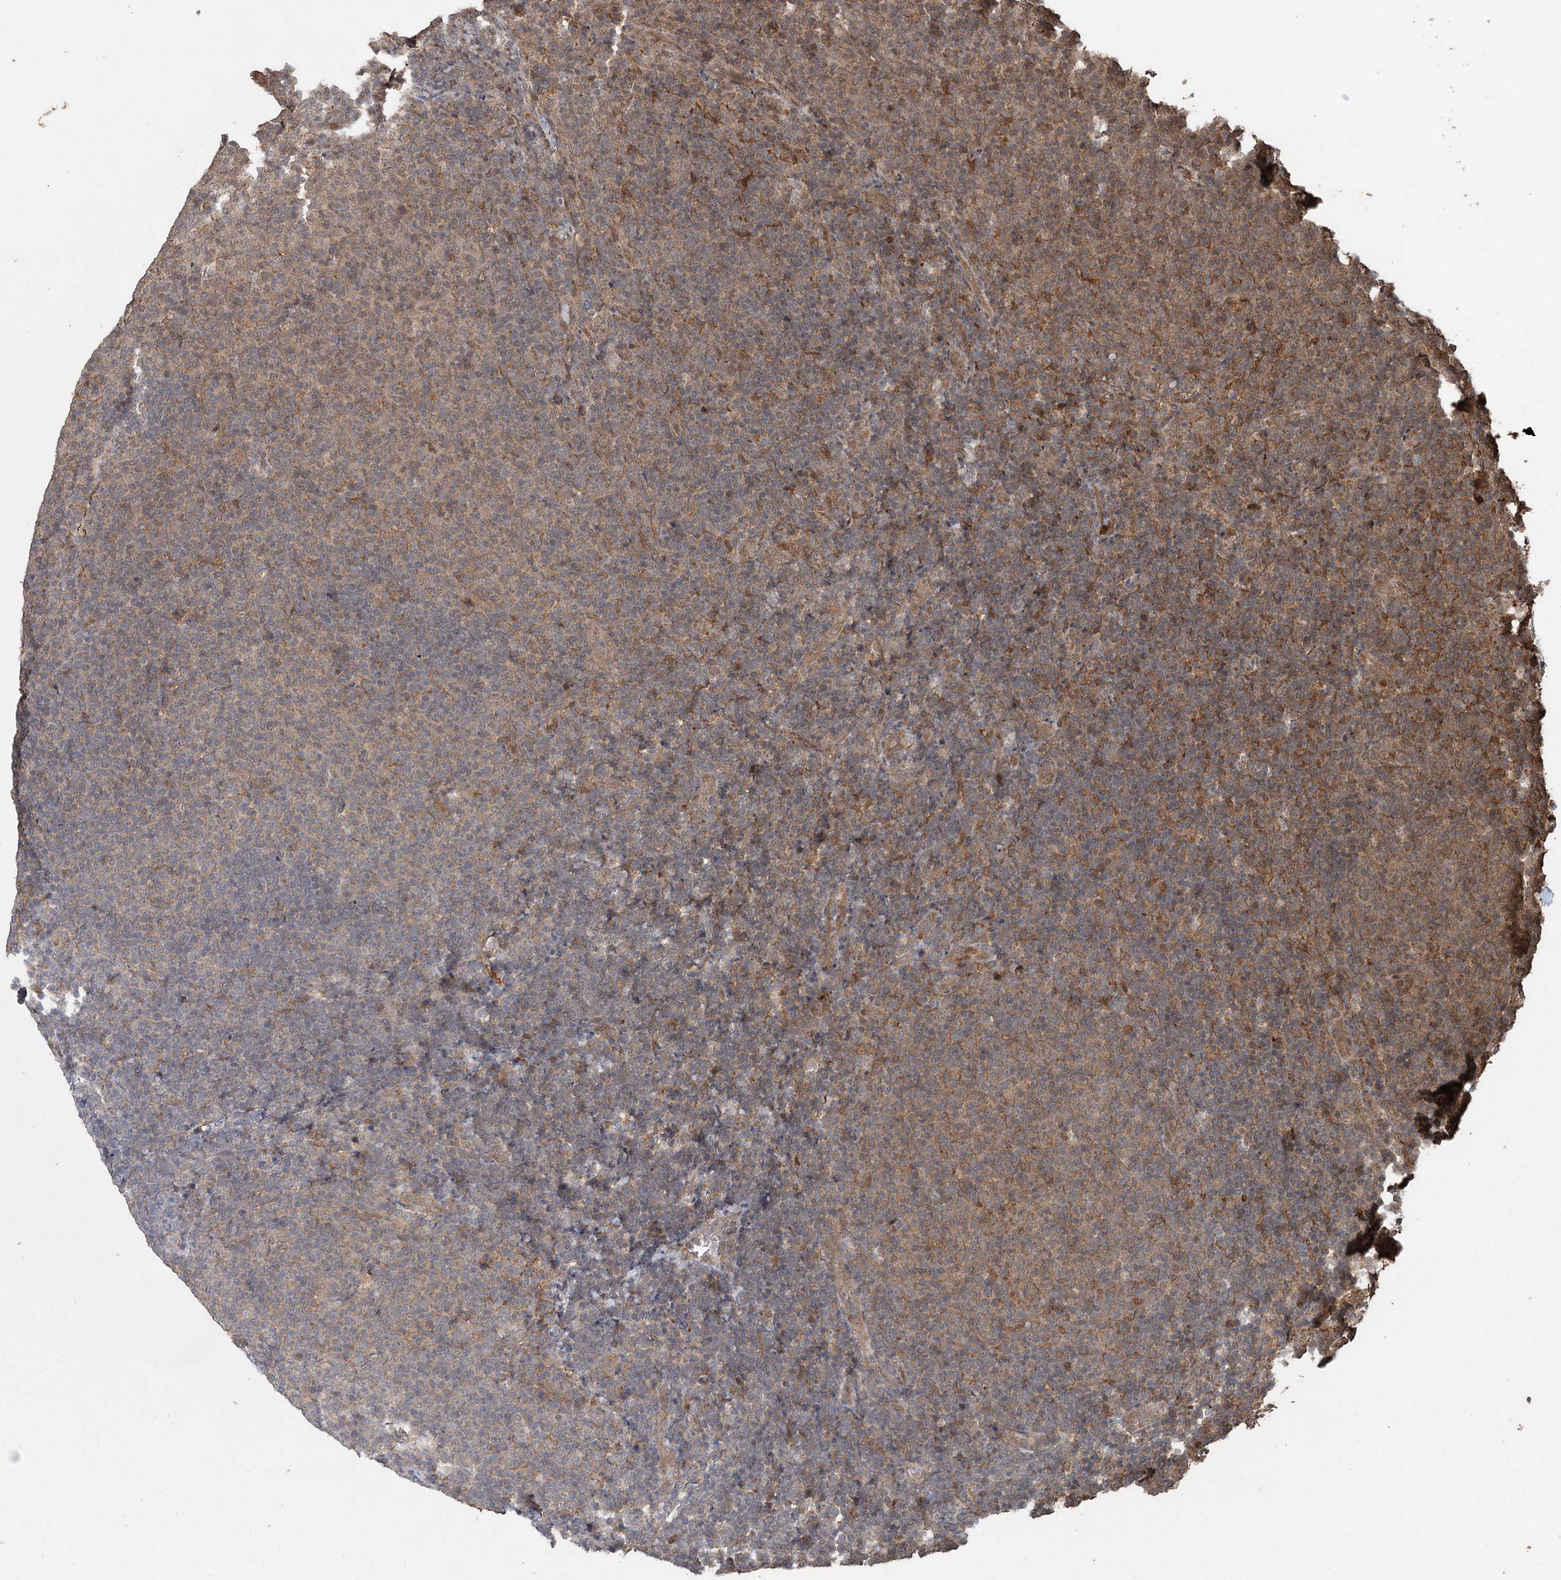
{"staining": {"intensity": "weak", "quantity": "25%-75%", "location": "cytoplasmic/membranous"}, "tissue": "lymphoma", "cell_type": "Tumor cells", "image_type": "cancer", "snomed": [{"axis": "morphology", "description": "Malignant lymphoma, non-Hodgkin's type, Low grade"}, {"axis": "topography", "description": "Lymph node"}], "caption": "High-magnification brightfield microscopy of lymphoma stained with DAB (brown) and counterstained with hematoxylin (blue). tumor cells exhibit weak cytoplasmic/membranous expression is appreciated in approximately25%-75% of cells. Immunohistochemistry (ihc) stains the protein in brown and the nuclei are stained blue.", "gene": "FBXO7", "patient": {"sex": "male", "age": 66}}